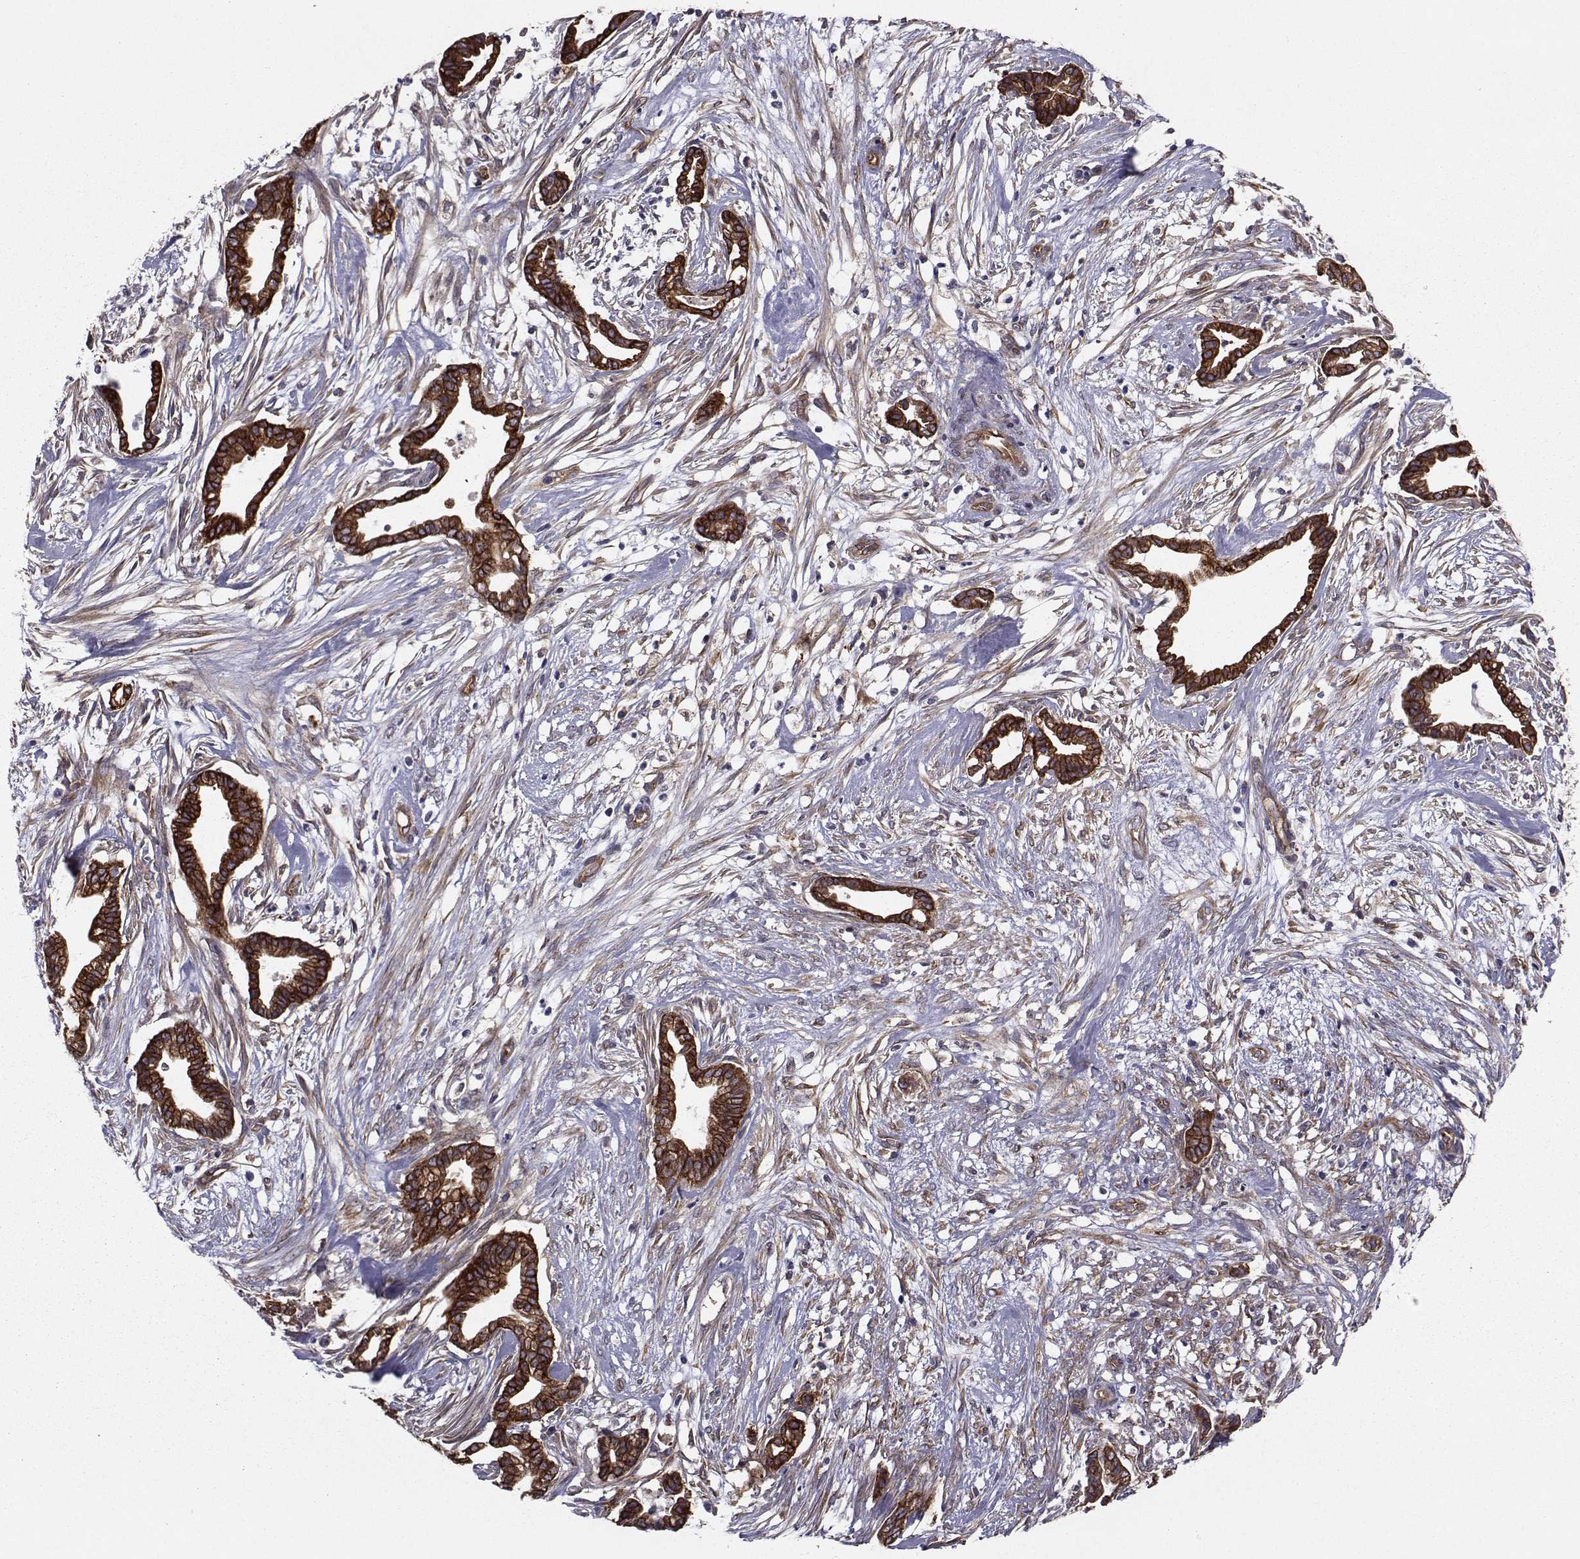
{"staining": {"intensity": "strong", "quantity": ">75%", "location": "cytoplasmic/membranous"}, "tissue": "cervical cancer", "cell_type": "Tumor cells", "image_type": "cancer", "snomed": [{"axis": "morphology", "description": "Adenocarcinoma, NOS"}, {"axis": "topography", "description": "Cervix"}], "caption": "IHC (DAB) staining of cervical cancer exhibits strong cytoplasmic/membranous protein staining in about >75% of tumor cells.", "gene": "TRIP10", "patient": {"sex": "female", "age": 62}}